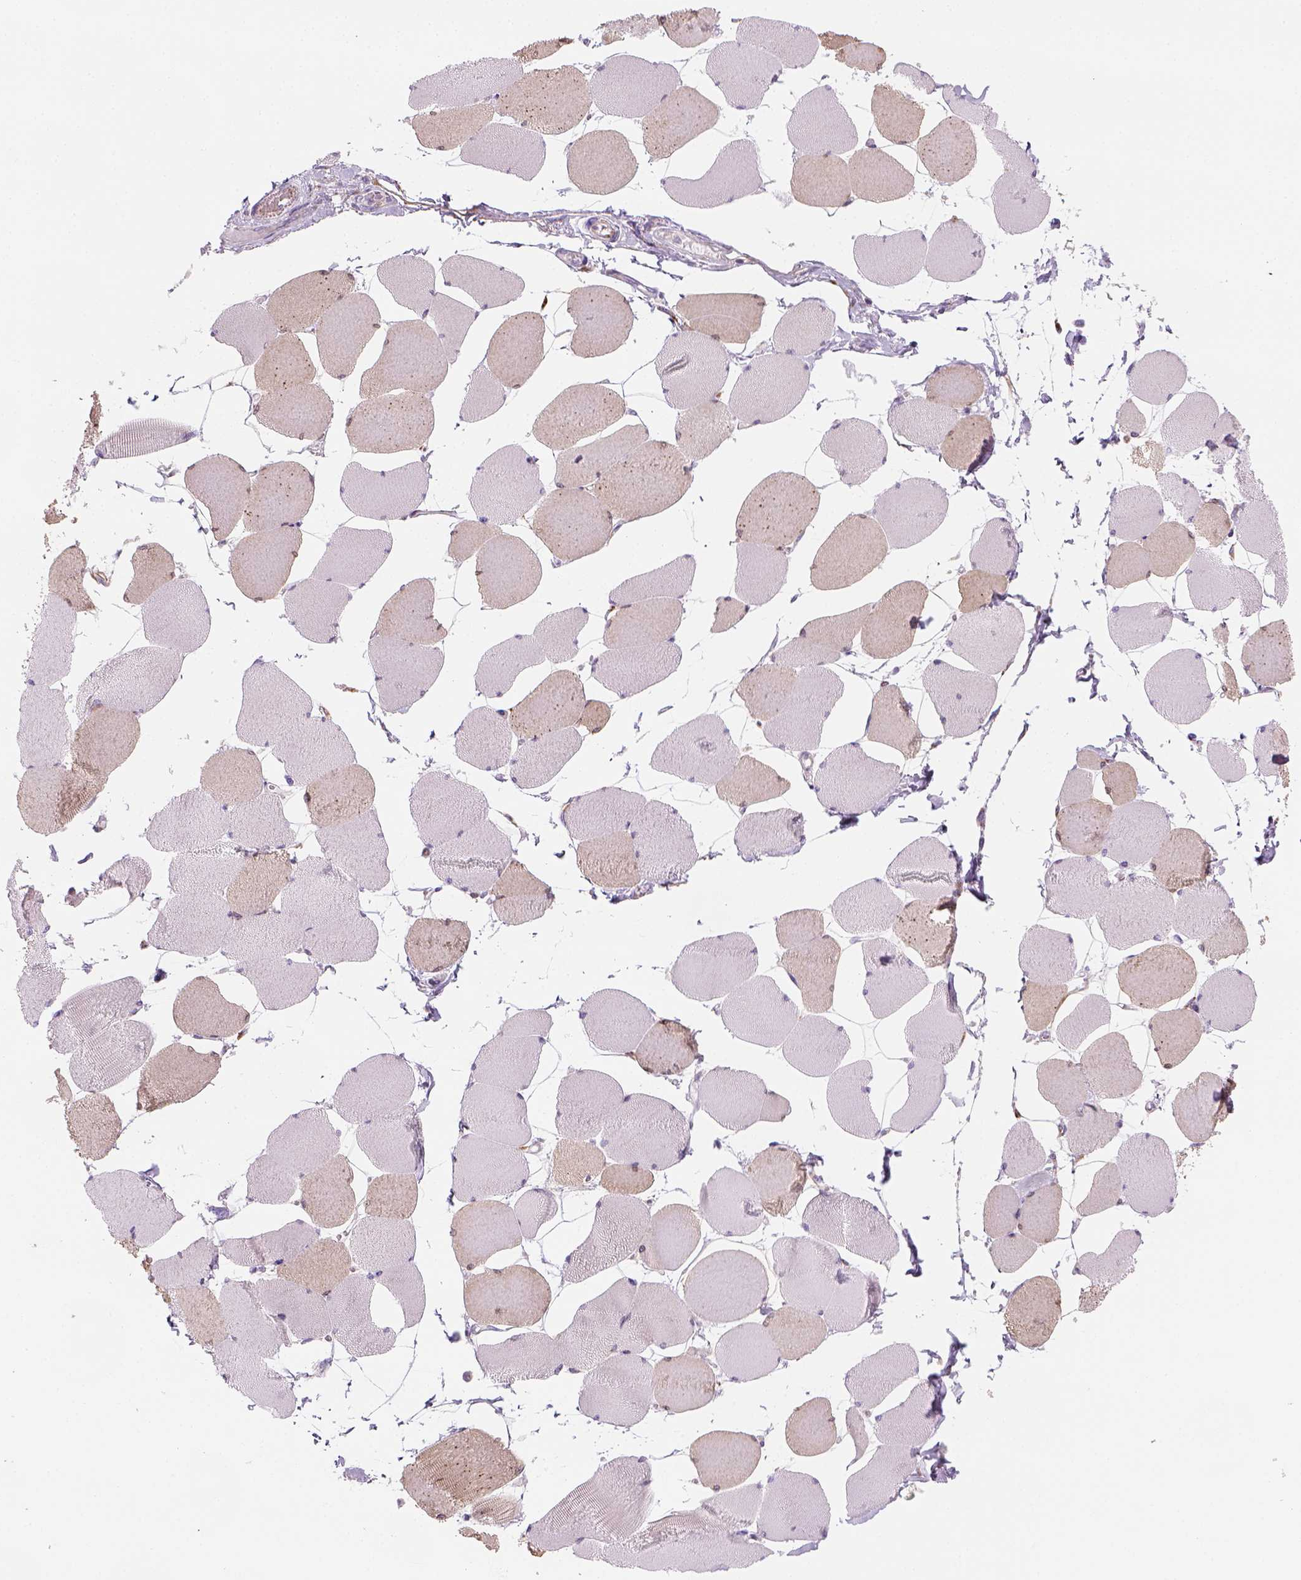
{"staining": {"intensity": "weak", "quantity": "<25%", "location": "cytoplasmic/membranous"}, "tissue": "skeletal muscle", "cell_type": "Myocytes", "image_type": "normal", "snomed": [{"axis": "morphology", "description": "Normal tissue, NOS"}, {"axis": "topography", "description": "Skeletal muscle"}], "caption": "DAB (3,3'-diaminobenzidine) immunohistochemical staining of benign human skeletal muscle exhibits no significant expression in myocytes. (DAB immunohistochemistry with hematoxylin counter stain).", "gene": "CES2", "patient": {"sex": "female", "age": 75}}